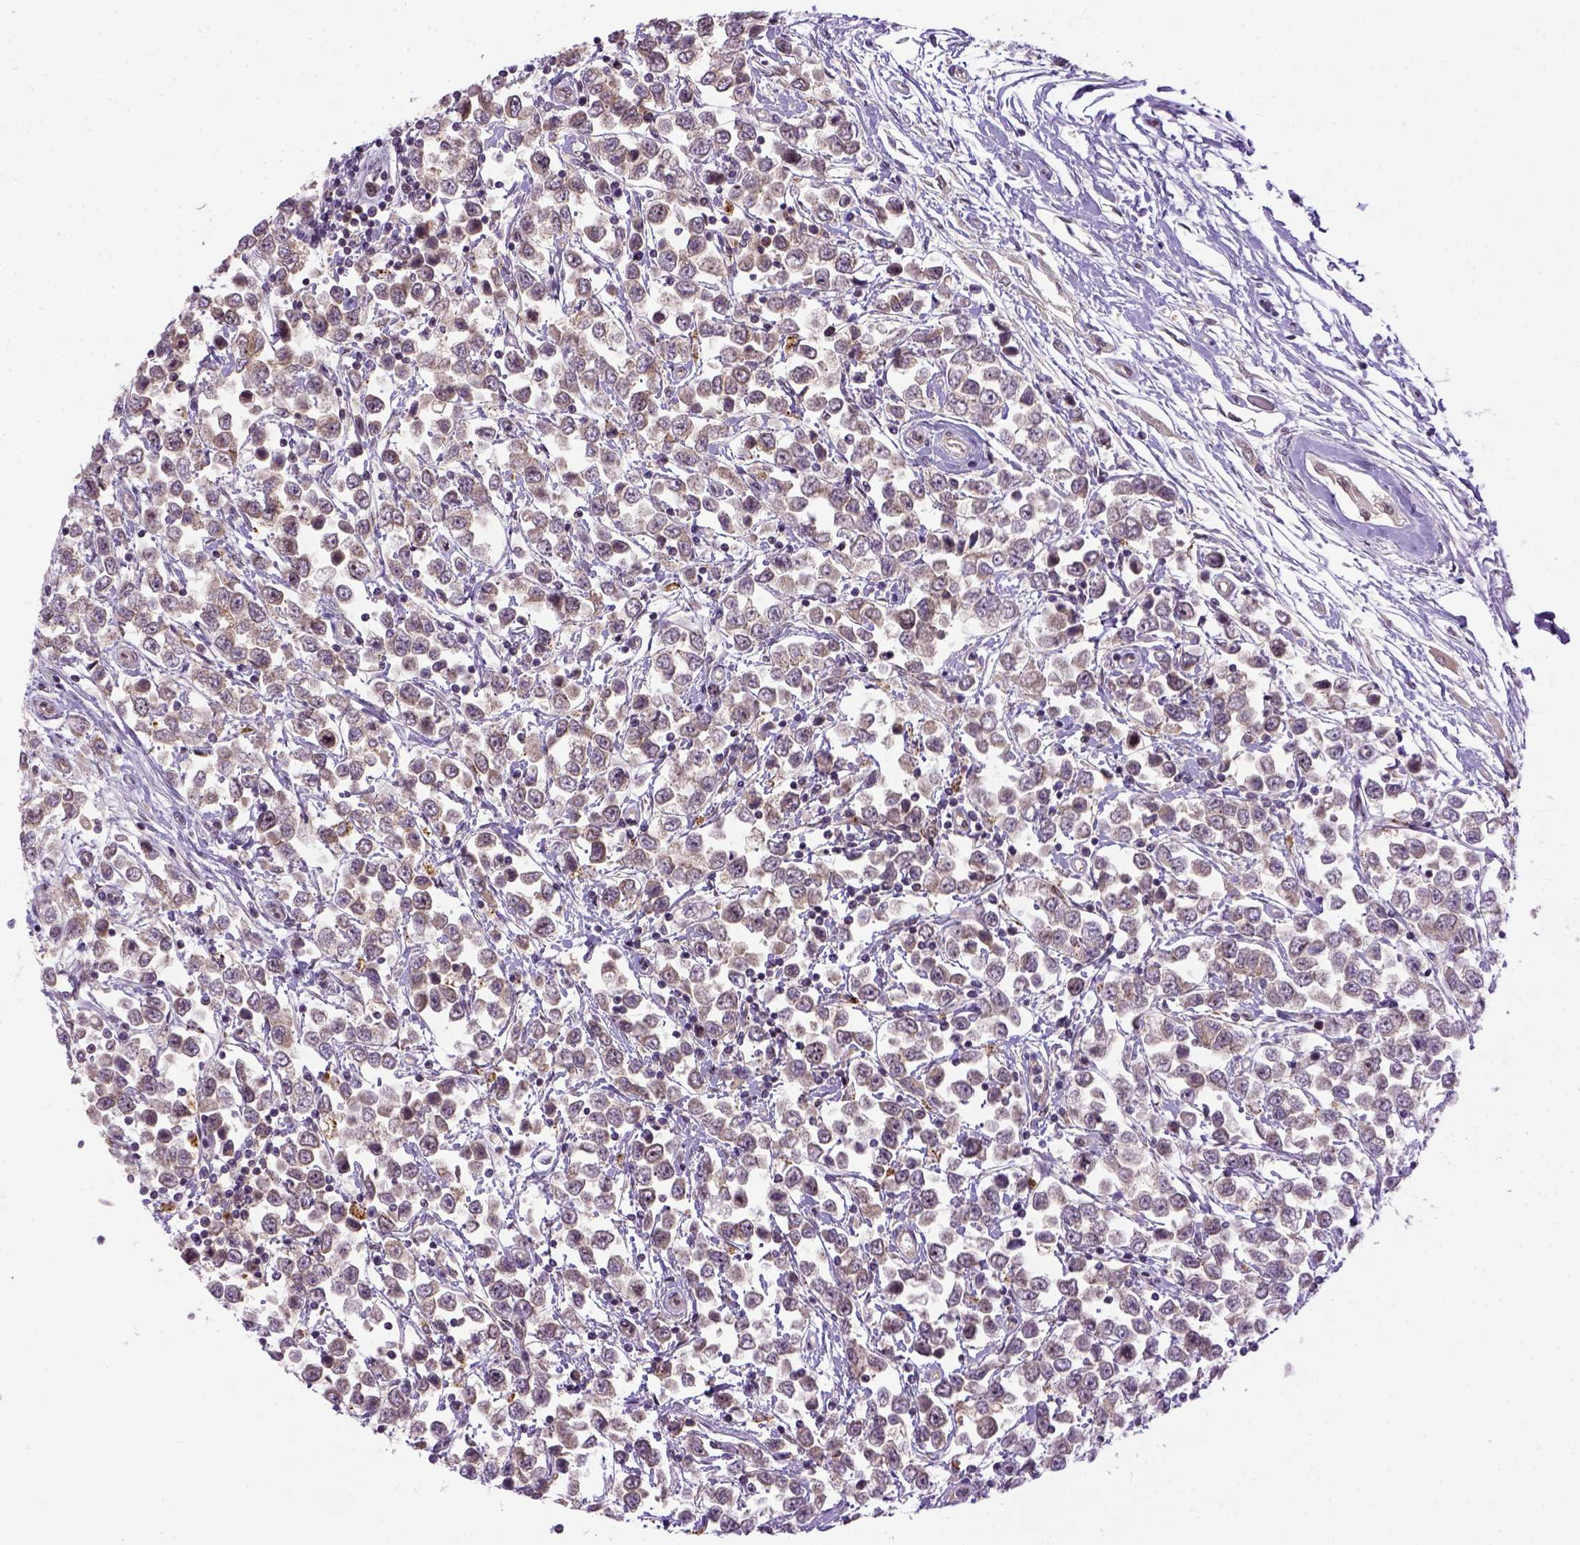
{"staining": {"intensity": "weak", "quantity": "25%-75%", "location": "cytoplasmic/membranous"}, "tissue": "testis cancer", "cell_type": "Tumor cells", "image_type": "cancer", "snomed": [{"axis": "morphology", "description": "Seminoma, NOS"}, {"axis": "topography", "description": "Testis"}], "caption": "The photomicrograph demonstrates staining of testis seminoma, revealing weak cytoplasmic/membranous protein expression (brown color) within tumor cells.", "gene": "KAZN", "patient": {"sex": "male", "age": 34}}